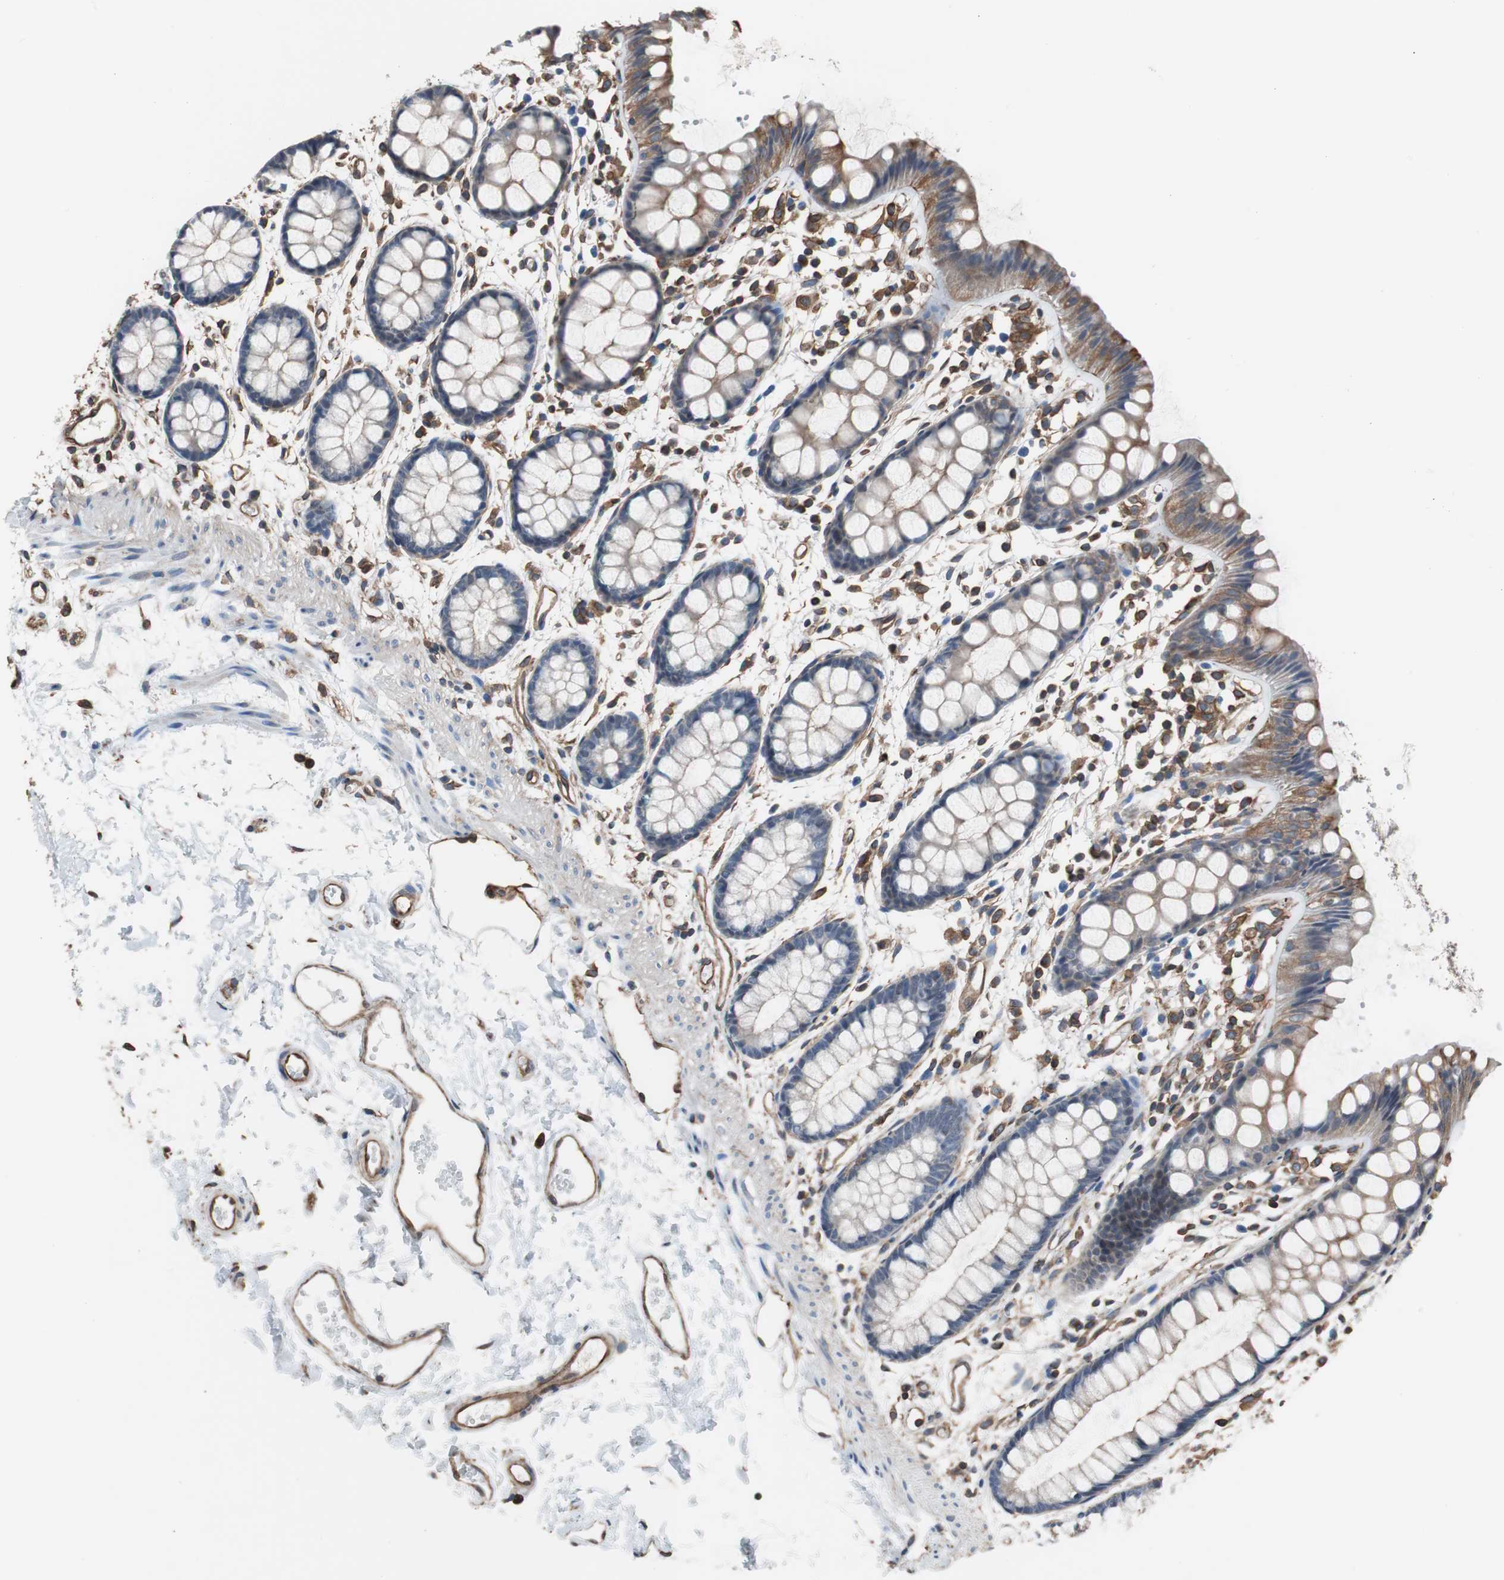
{"staining": {"intensity": "moderate", "quantity": "25%-75%", "location": "cytoplasmic/membranous"}, "tissue": "rectum", "cell_type": "Glandular cells", "image_type": "normal", "snomed": [{"axis": "morphology", "description": "Normal tissue, NOS"}, {"axis": "topography", "description": "Rectum"}], "caption": "Unremarkable rectum was stained to show a protein in brown. There is medium levels of moderate cytoplasmic/membranous positivity in approximately 25%-75% of glandular cells.", "gene": "KIF3B", "patient": {"sex": "female", "age": 66}}